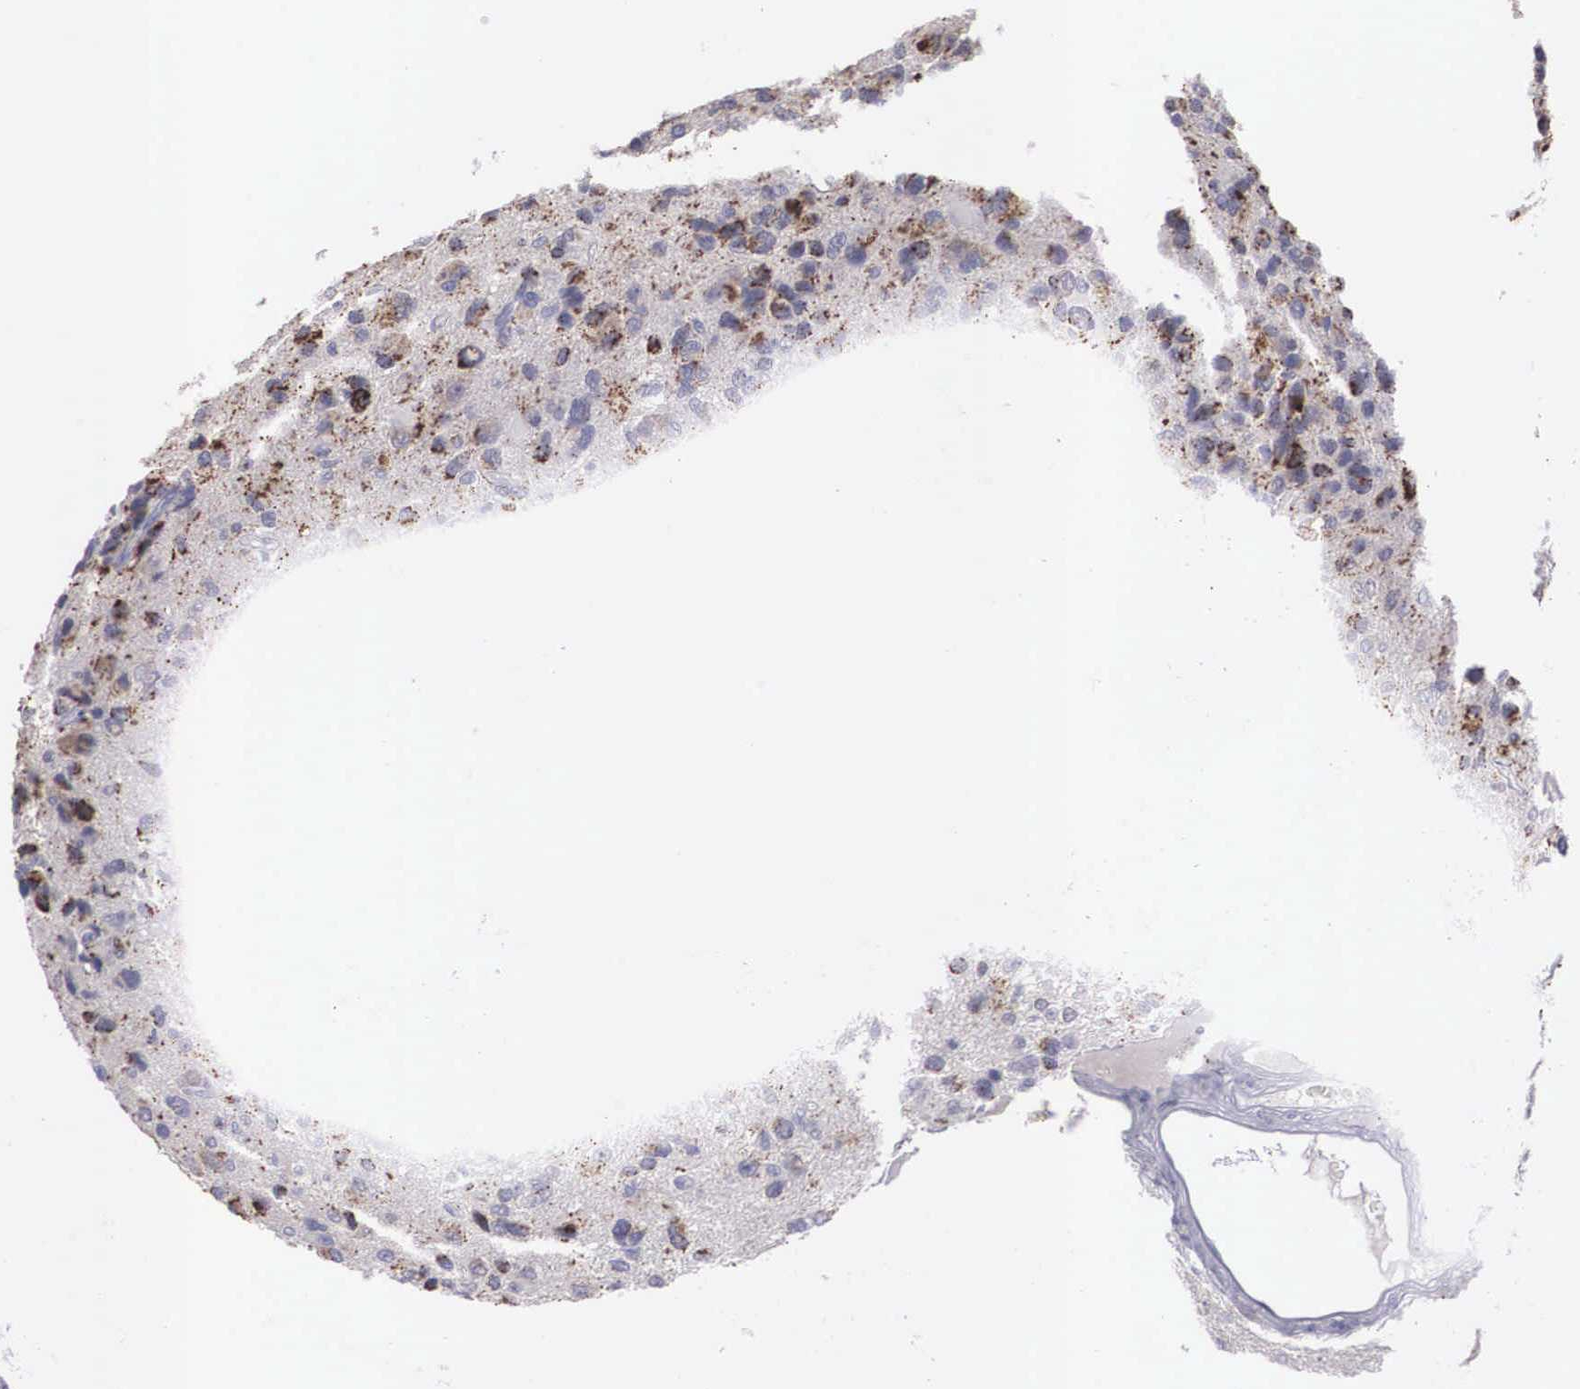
{"staining": {"intensity": "strong", "quantity": "<25%", "location": "cytoplasmic/membranous"}, "tissue": "glioma", "cell_type": "Tumor cells", "image_type": "cancer", "snomed": [{"axis": "morphology", "description": "Glioma, malignant, High grade"}, {"axis": "topography", "description": "Brain"}], "caption": "Immunohistochemistry of human glioma demonstrates medium levels of strong cytoplasmic/membranous staining in about <25% of tumor cells. Nuclei are stained in blue.", "gene": "REPS2", "patient": {"sex": "male", "age": 77}}